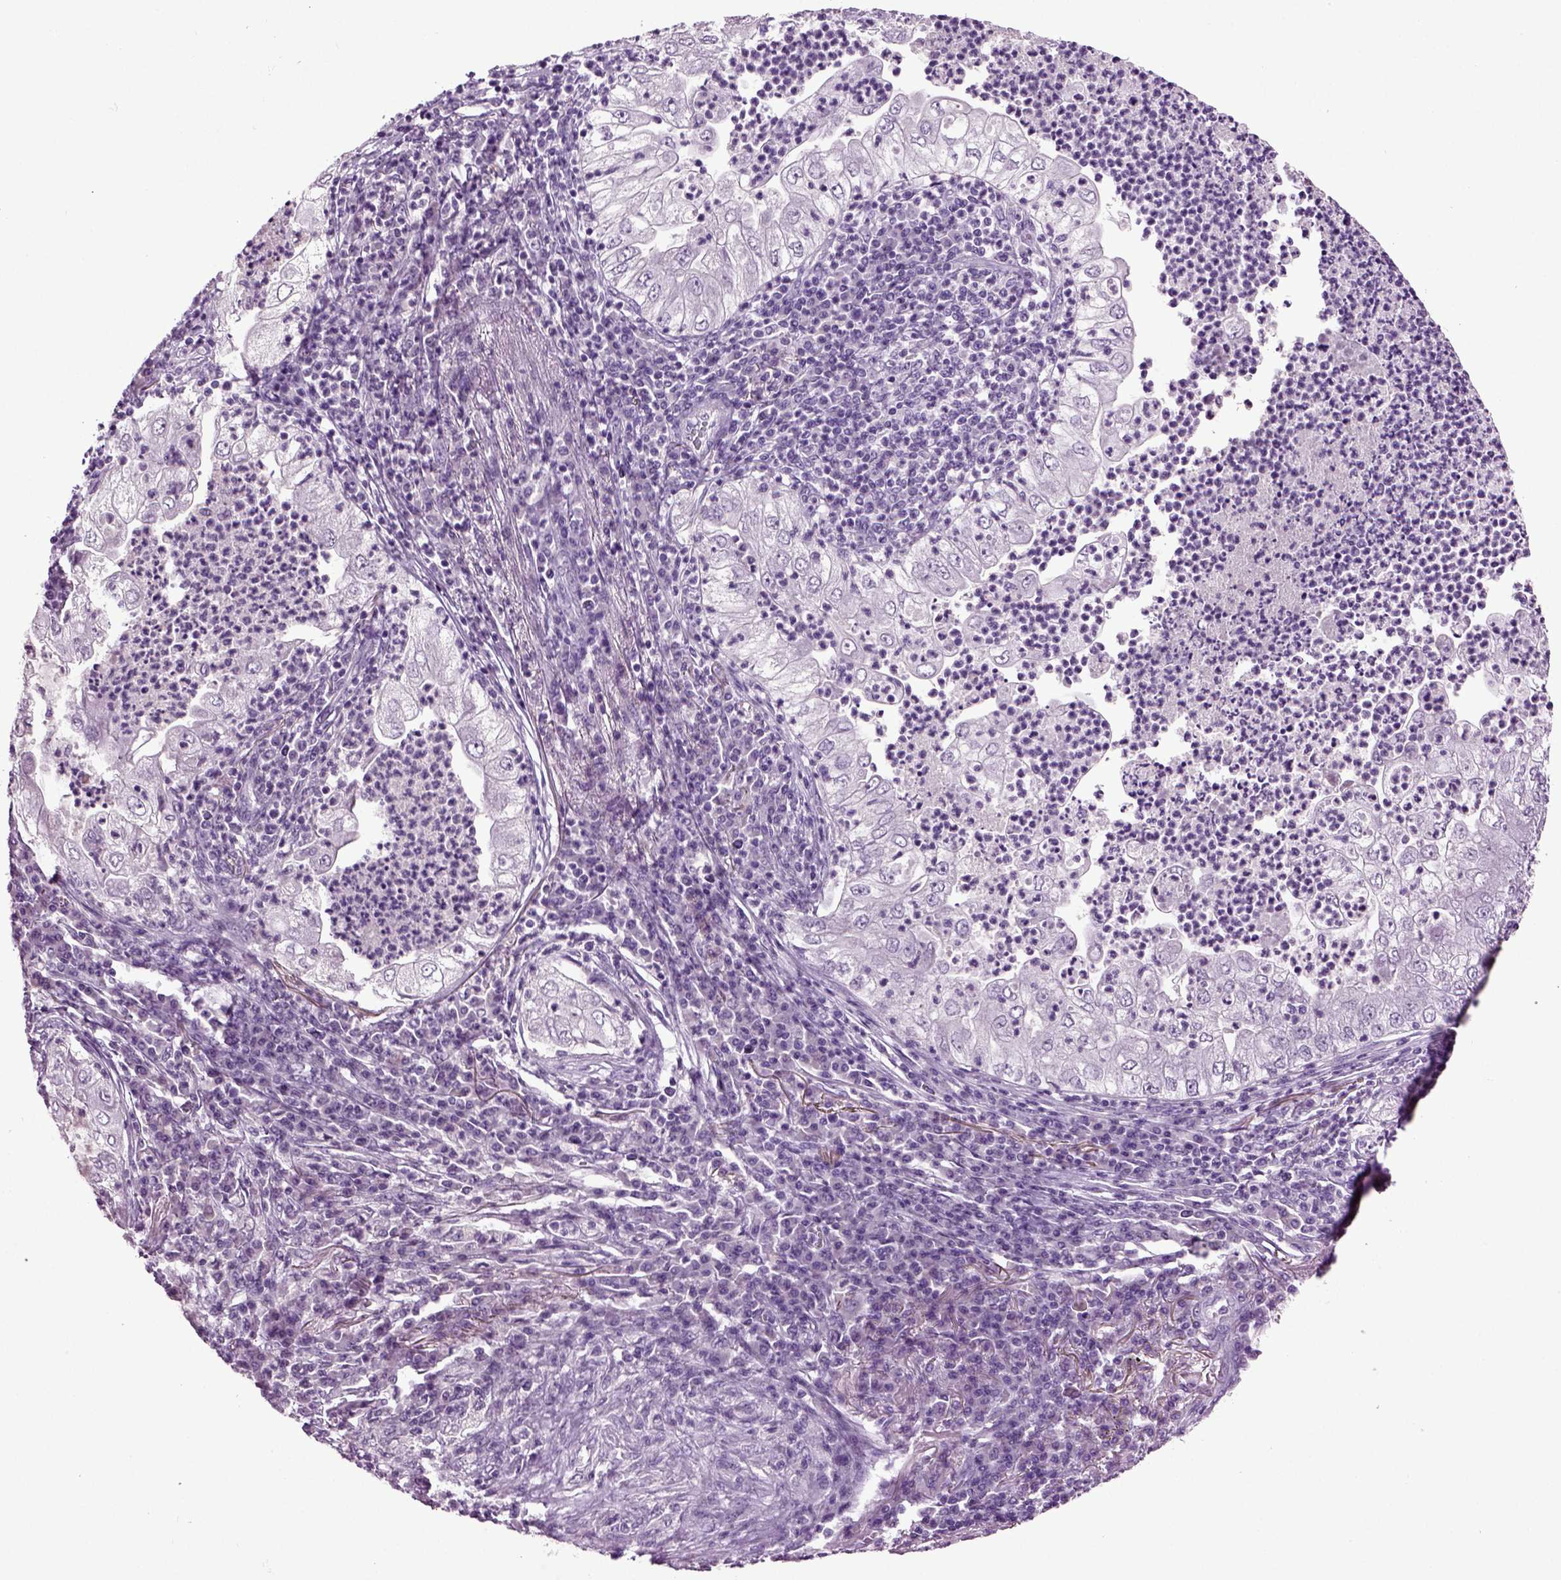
{"staining": {"intensity": "negative", "quantity": "none", "location": "none"}, "tissue": "lung cancer", "cell_type": "Tumor cells", "image_type": "cancer", "snomed": [{"axis": "morphology", "description": "Adenocarcinoma, NOS"}, {"axis": "topography", "description": "Lung"}], "caption": "A high-resolution photomicrograph shows immunohistochemistry (IHC) staining of adenocarcinoma (lung), which reveals no significant expression in tumor cells.", "gene": "SLC17A6", "patient": {"sex": "female", "age": 73}}